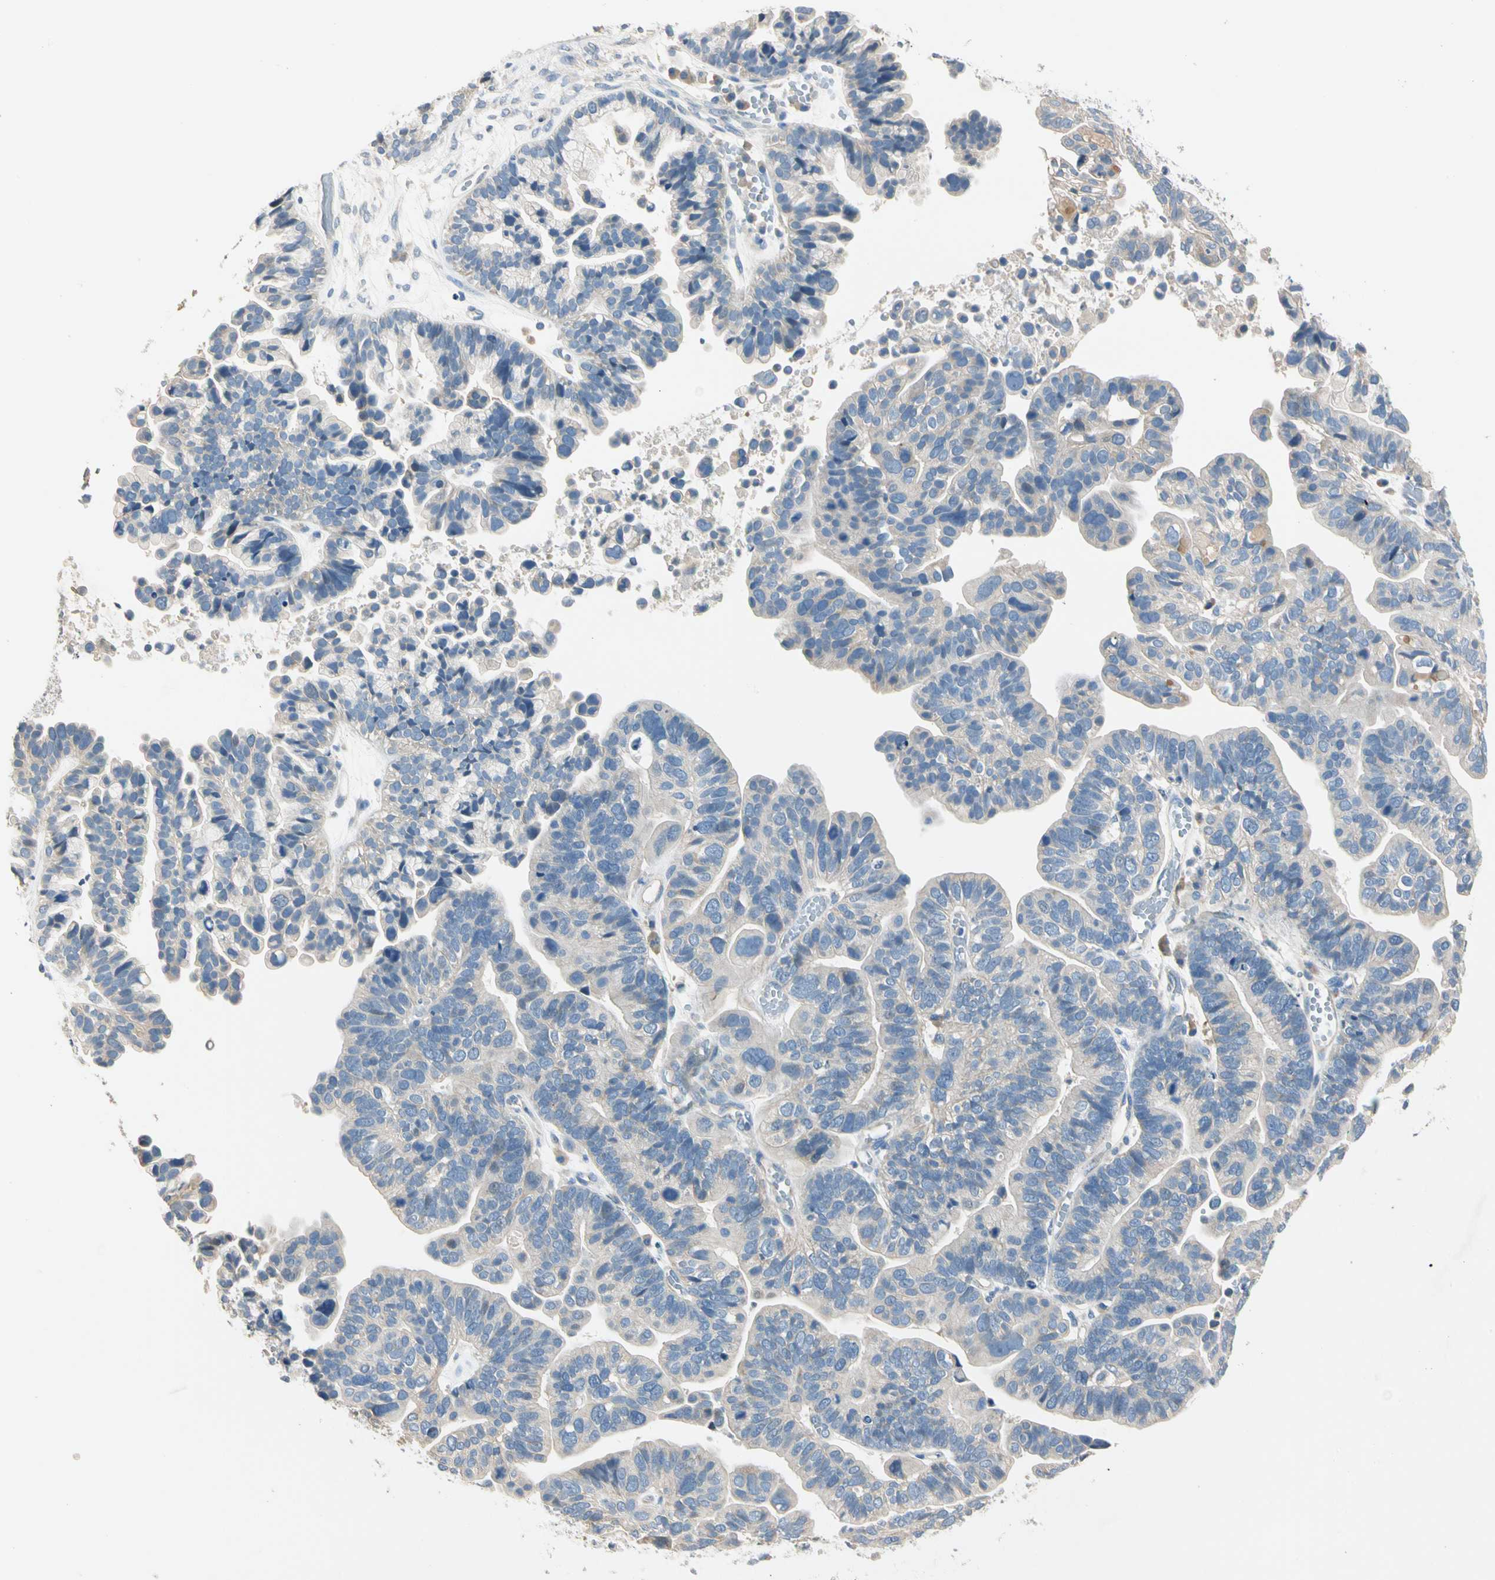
{"staining": {"intensity": "weak", "quantity": "25%-75%", "location": "cytoplasmic/membranous"}, "tissue": "ovarian cancer", "cell_type": "Tumor cells", "image_type": "cancer", "snomed": [{"axis": "morphology", "description": "Cystadenocarcinoma, serous, NOS"}, {"axis": "topography", "description": "Ovary"}], "caption": "Ovarian serous cystadenocarcinoma stained for a protein (brown) shows weak cytoplasmic/membranous positive positivity in about 25%-75% of tumor cells.", "gene": "GPR153", "patient": {"sex": "female", "age": 56}}